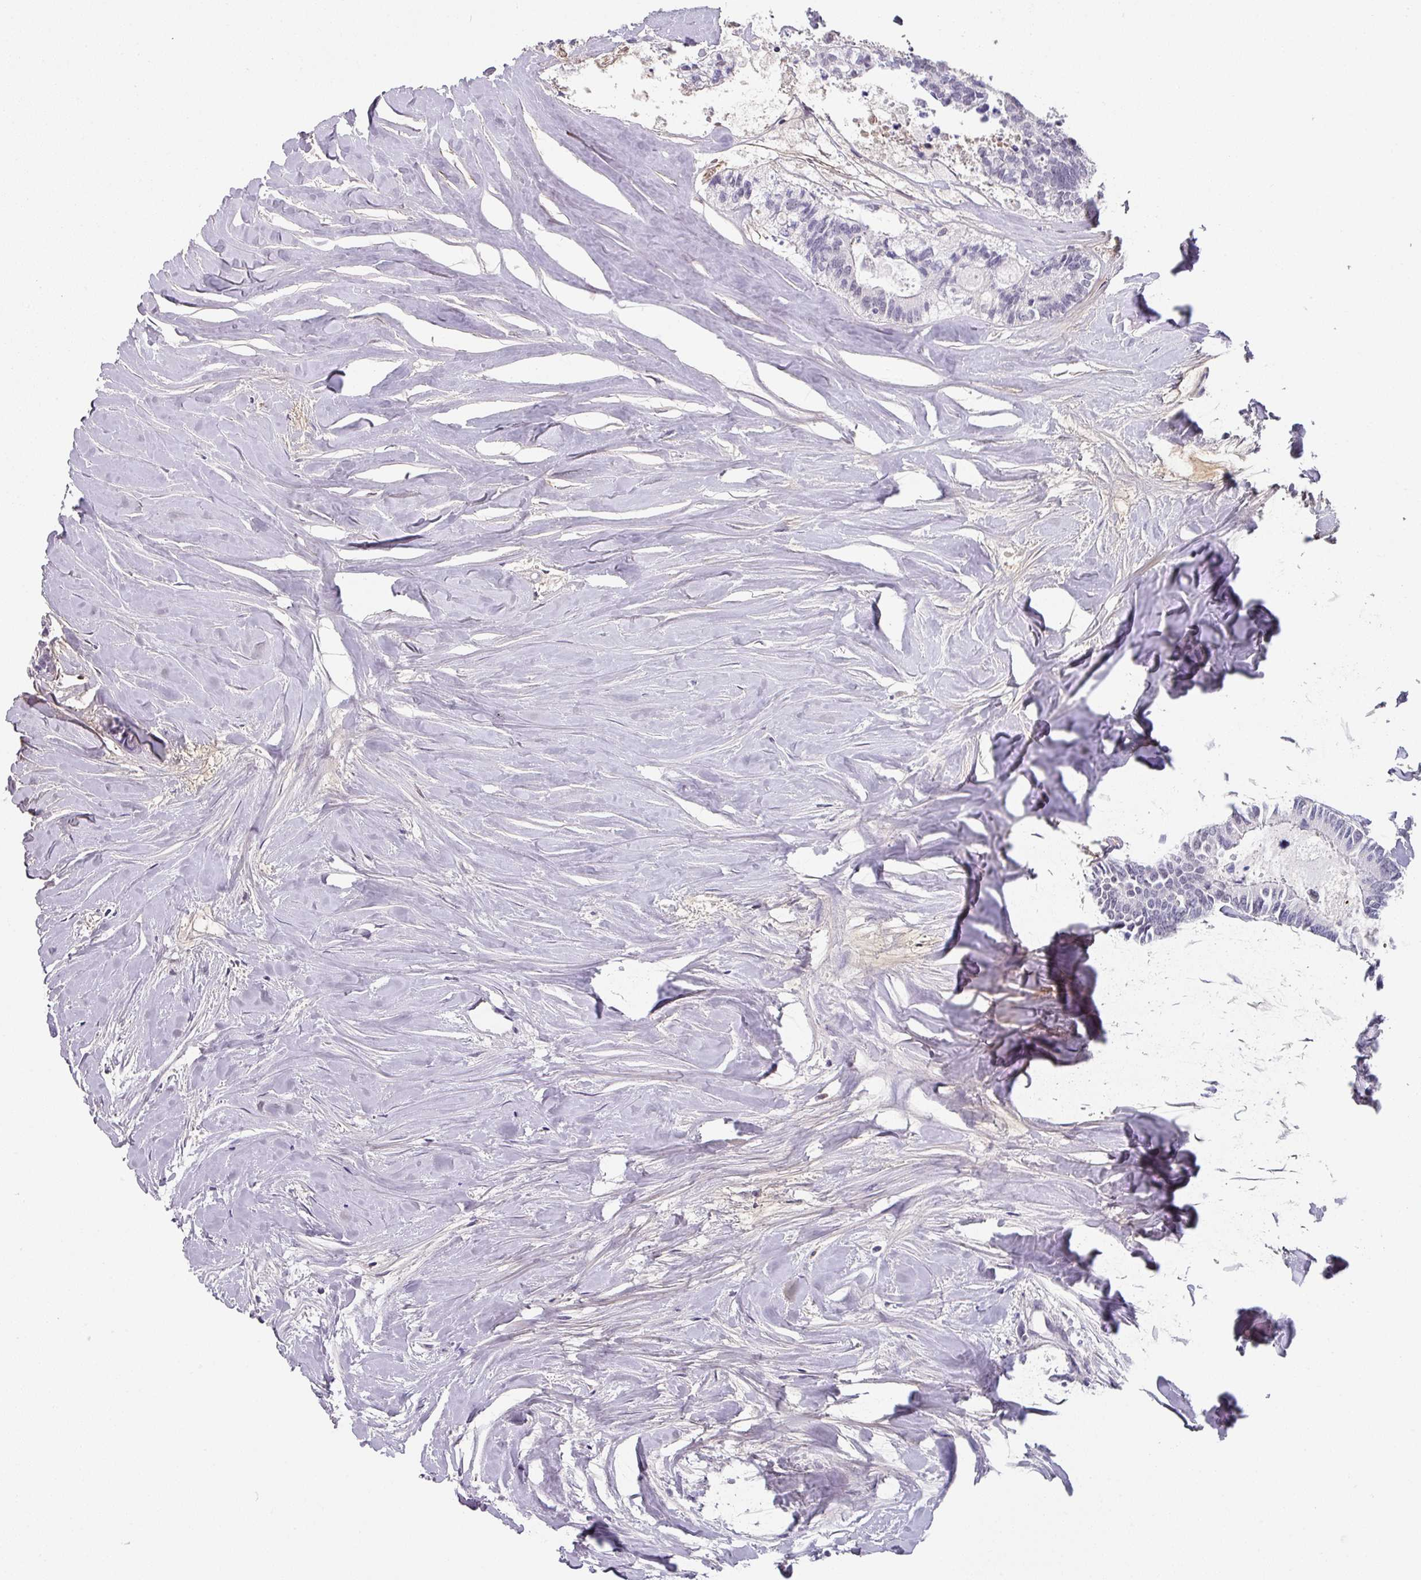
{"staining": {"intensity": "negative", "quantity": "none", "location": "none"}, "tissue": "colorectal cancer", "cell_type": "Tumor cells", "image_type": "cancer", "snomed": [{"axis": "morphology", "description": "Adenocarcinoma, NOS"}, {"axis": "topography", "description": "Colon"}, {"axis": "topography", "description": "Rectum"}], "caption": "This photomicrograph is of colorectal adenocarcinoma stained with IHC to label a protein in brown with the nuclei are counter-stained blue. There is no positivity in tumor cells.", "gene": "C1QB", "patient": {"sex": "male", "age": 57}}